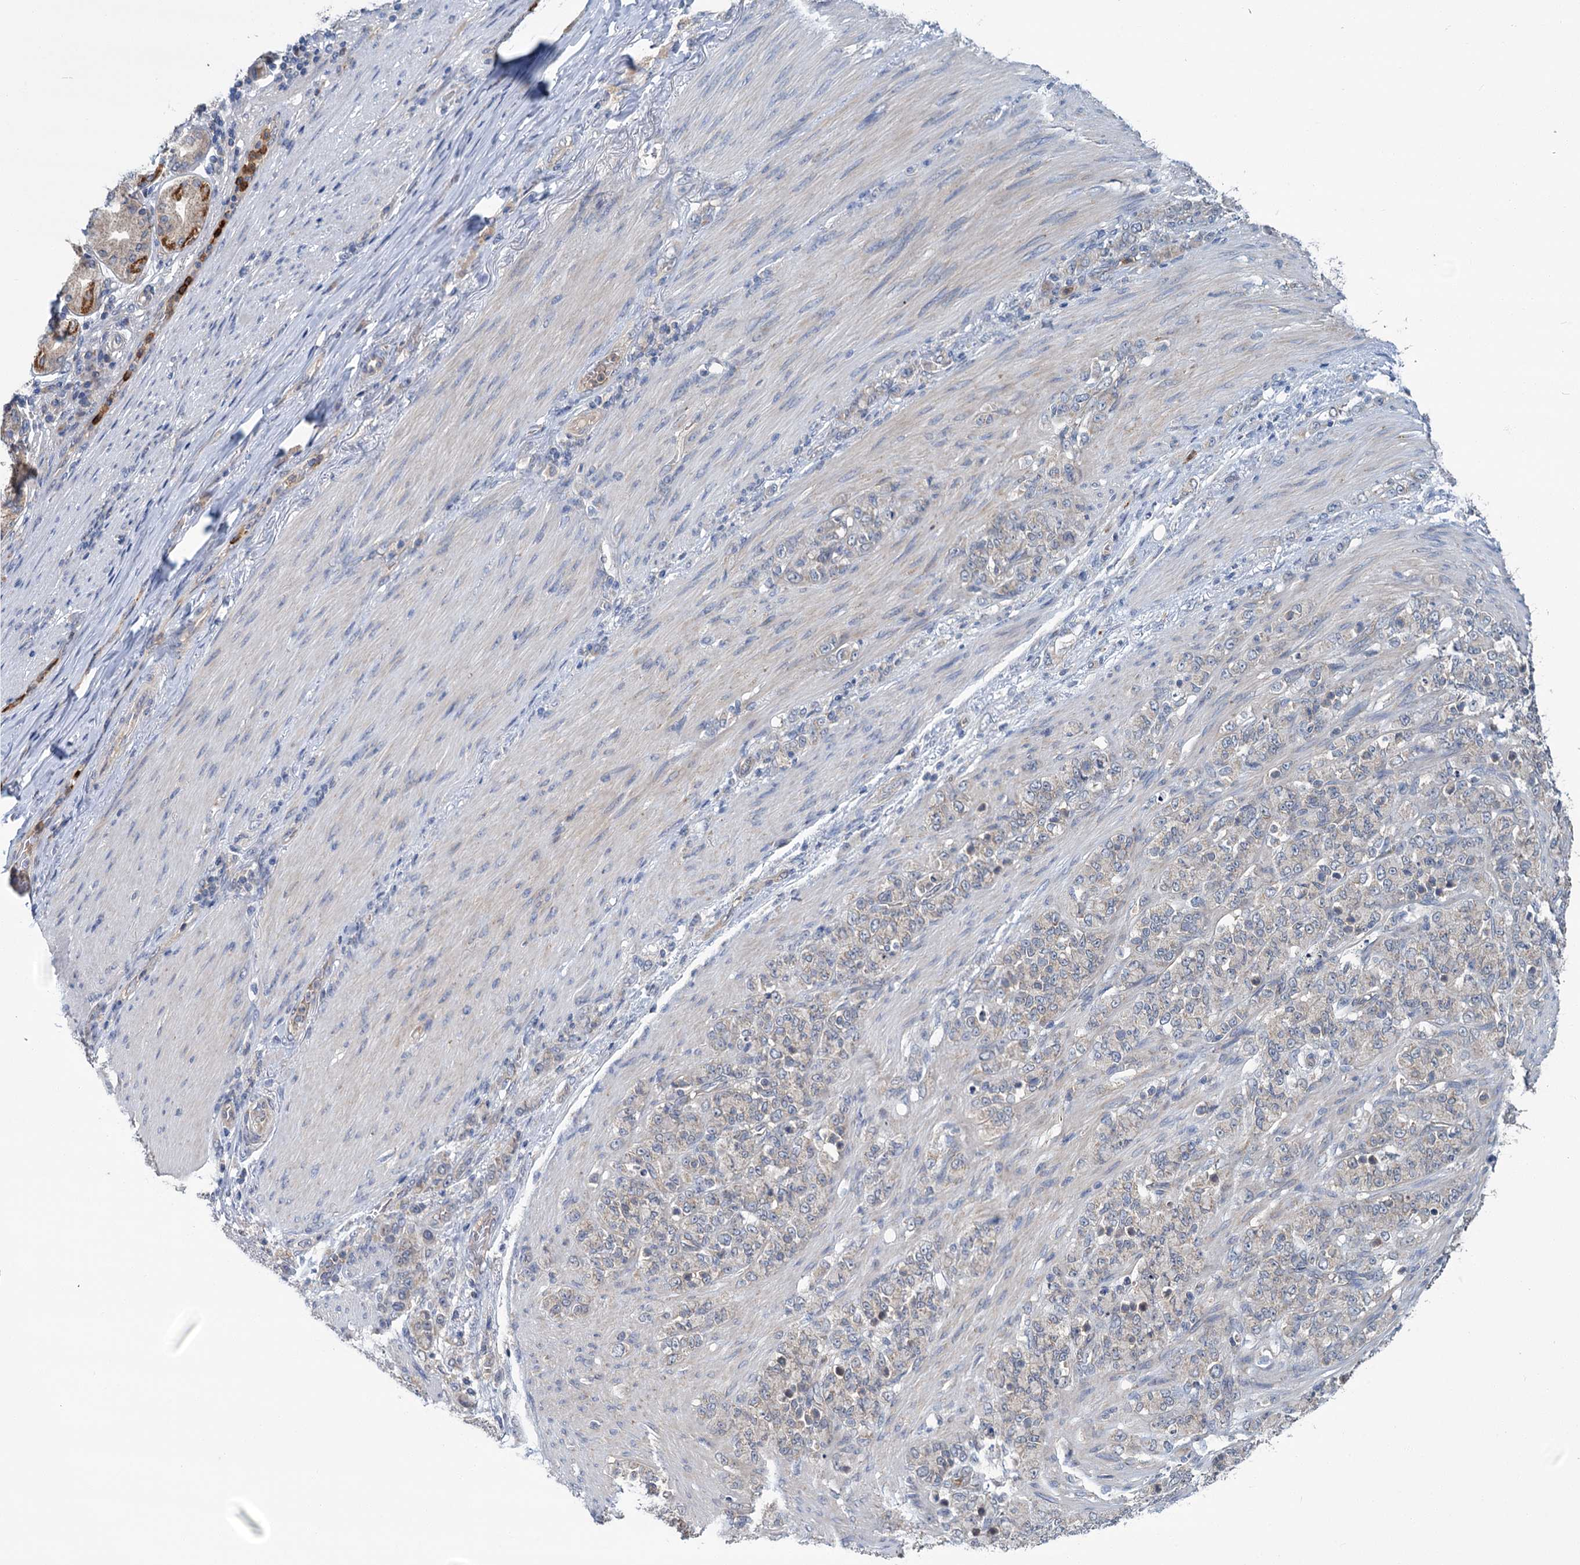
{"staining": {"intensity": "negative", "quantity": "none", "location": "none"}, "tissue": "stomach cancer", "cell_type": "Tumor cells", "image_type": "cancer", "snomed": [{"axis": "morphology", "description": "Adenocarcinoma, NOS"}, {"axis": "topography", "description": "Stomach"}], "caption": "High magnification brightfield microscopy of stomach cancer (adenocarcinoma) stained with DAB (3,3'-diaminobenzidine) (brown) and counterstained with hematoxylin (blue): tumor cells show no significant expression.", "gene": "DYNC2H1", "patient": {"sex": "female", "age": 79}}